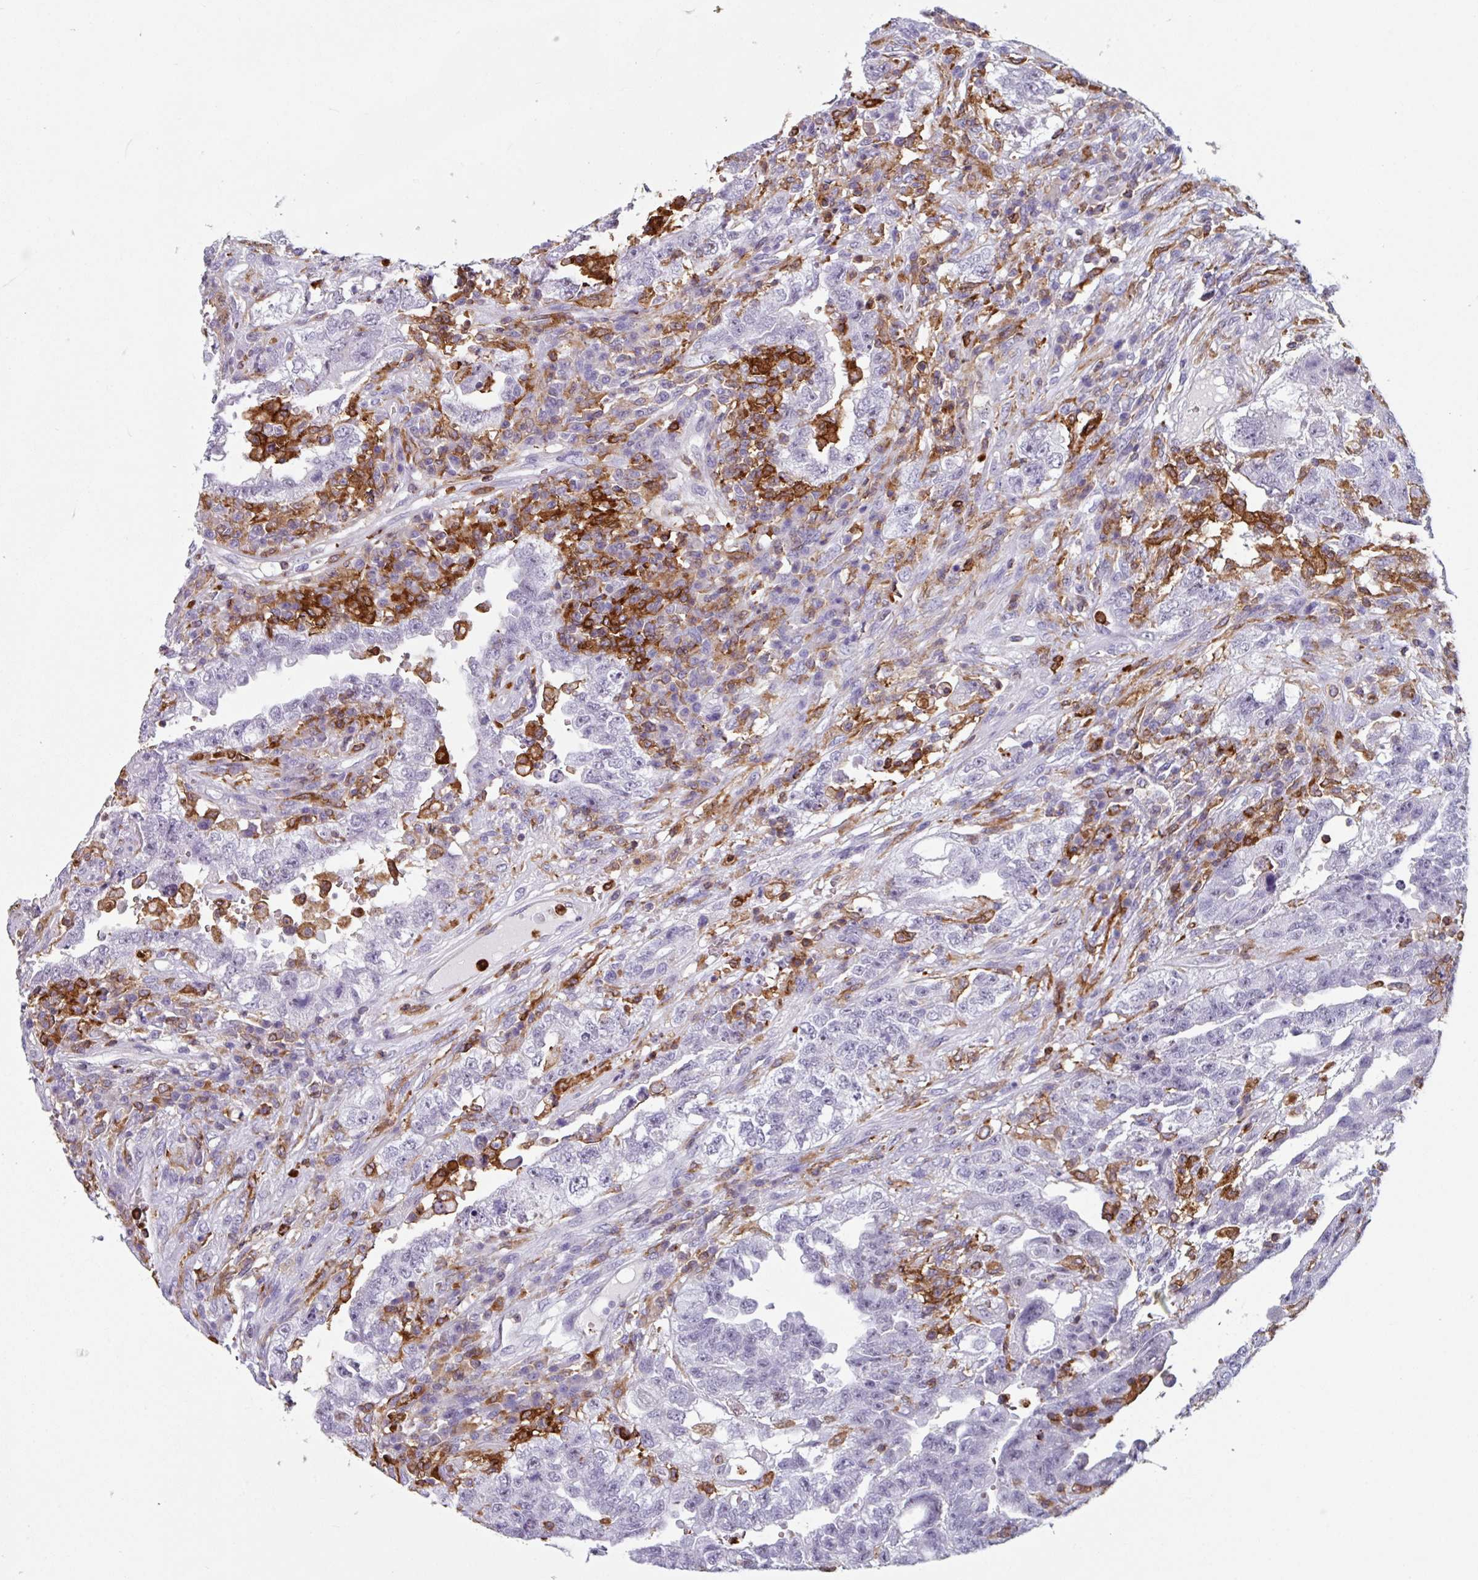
{"staining": {"intensity": "negative", "quantity": "none", "location": "none"}, "tissue": "testis cancer", "cell_type": "Tumor cells", "image_type": "cancer", "snomed": [{"axis": "morphology", "description": "Carcinoma, Embryonal, NOS"}, {"axis": "topography", "description": "Testis"}], "caption": "A histopathology image of testis cancer stained for a protein demonstrates no brown staining in tumor cells.", "gene": "EXOSC5", "patient": {"sex": "male", "age": 26}}